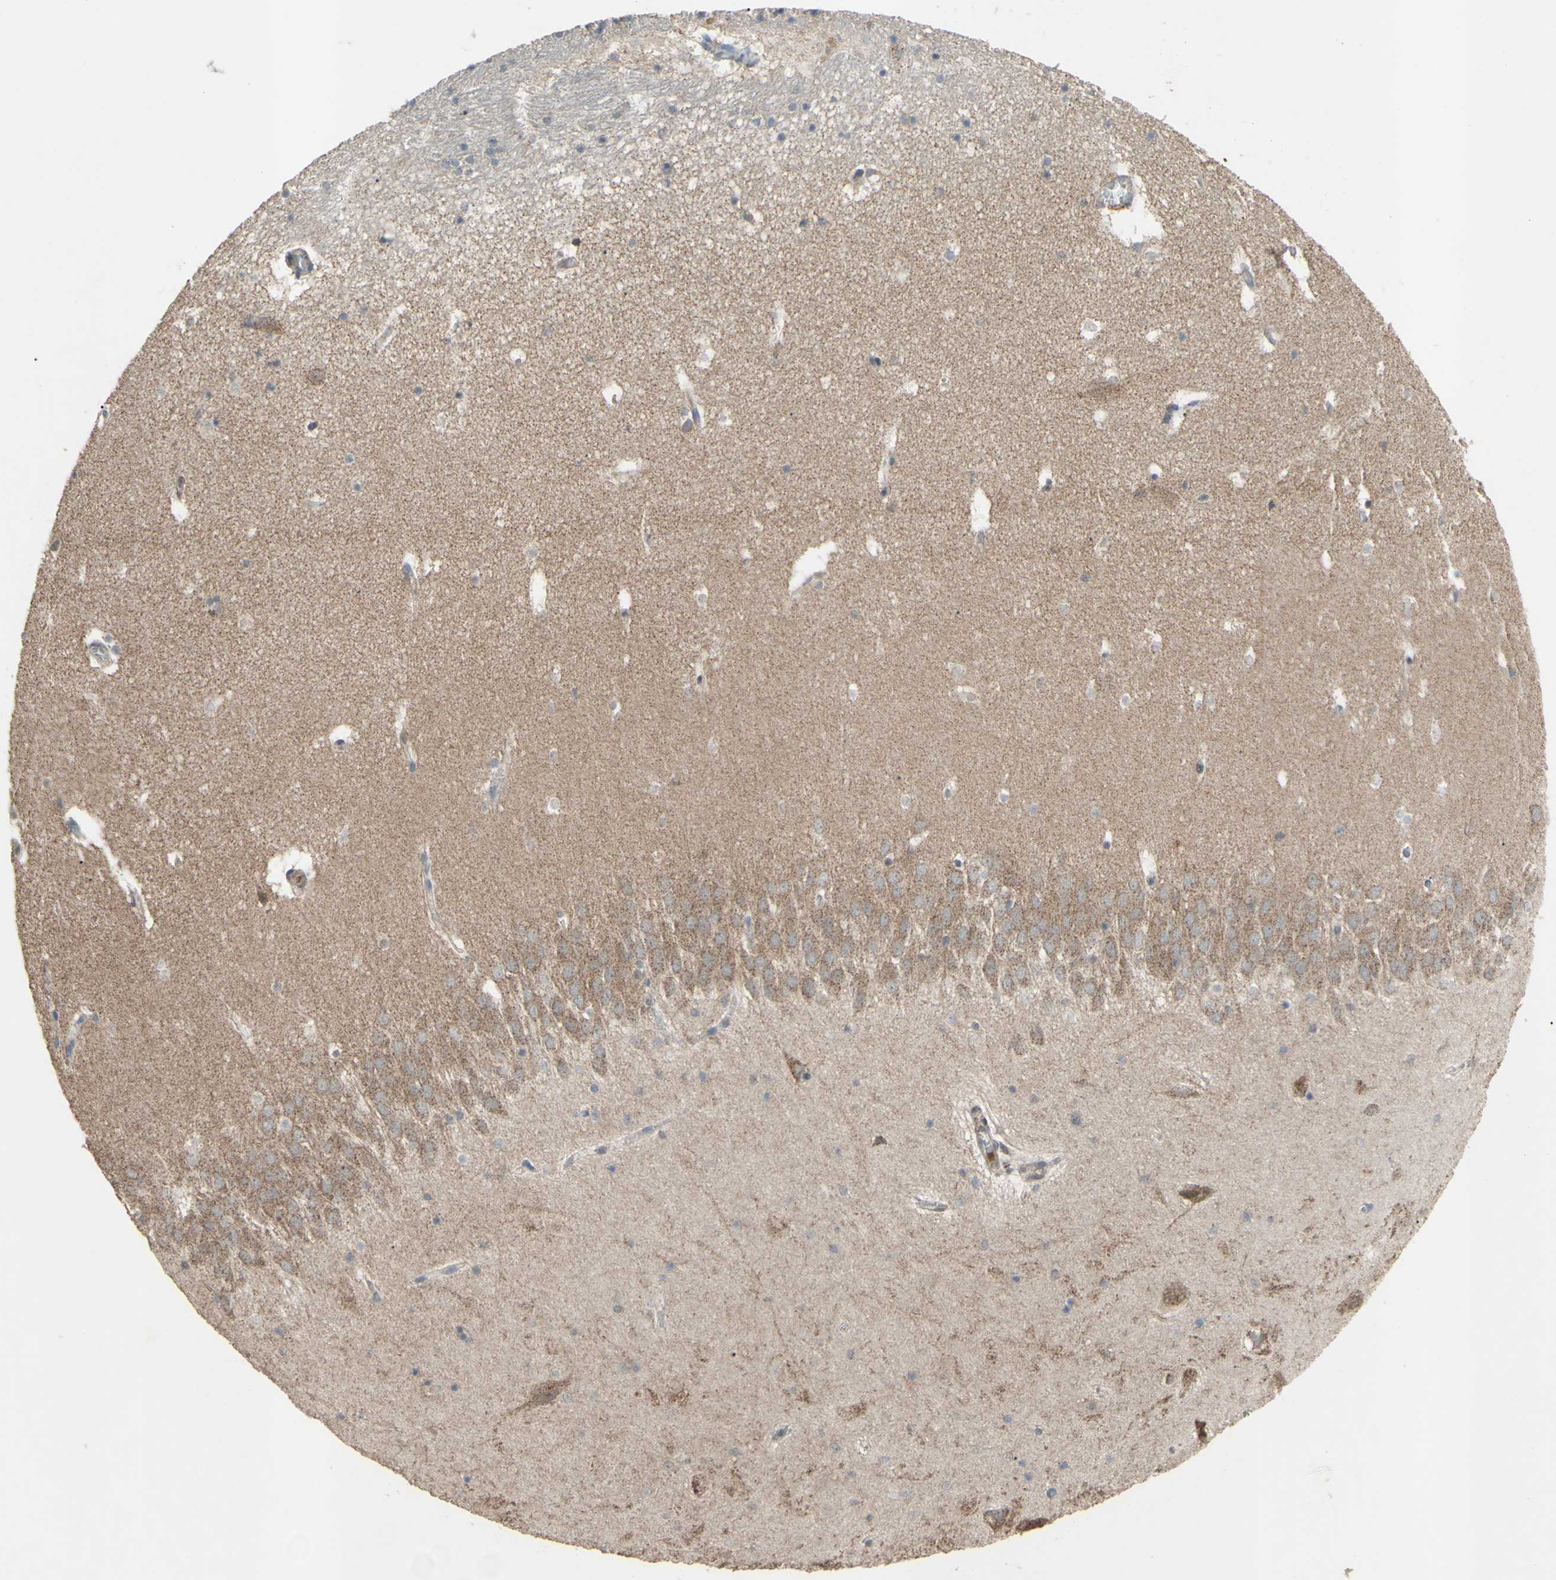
{"staining": {"intensity": "weak", "quantity": "25%-75%", "location": "cytoplasmic/membranous"}, "tissue": "hippocampus", "cell_type": "Glial cells", "image_type": "normal", "snomed": [{"axis": "morphology", "description": "Normal tissue, NOS"}, {"axis": "topography", "description": "Hippocampus"}], "caption": "A brown stain highlights weak cytoplasmic/membranous staining of a protein in glial cells of normal human hippocampus.", "gene": "CD164", "patient": {"sex": "male", "age": 45}}